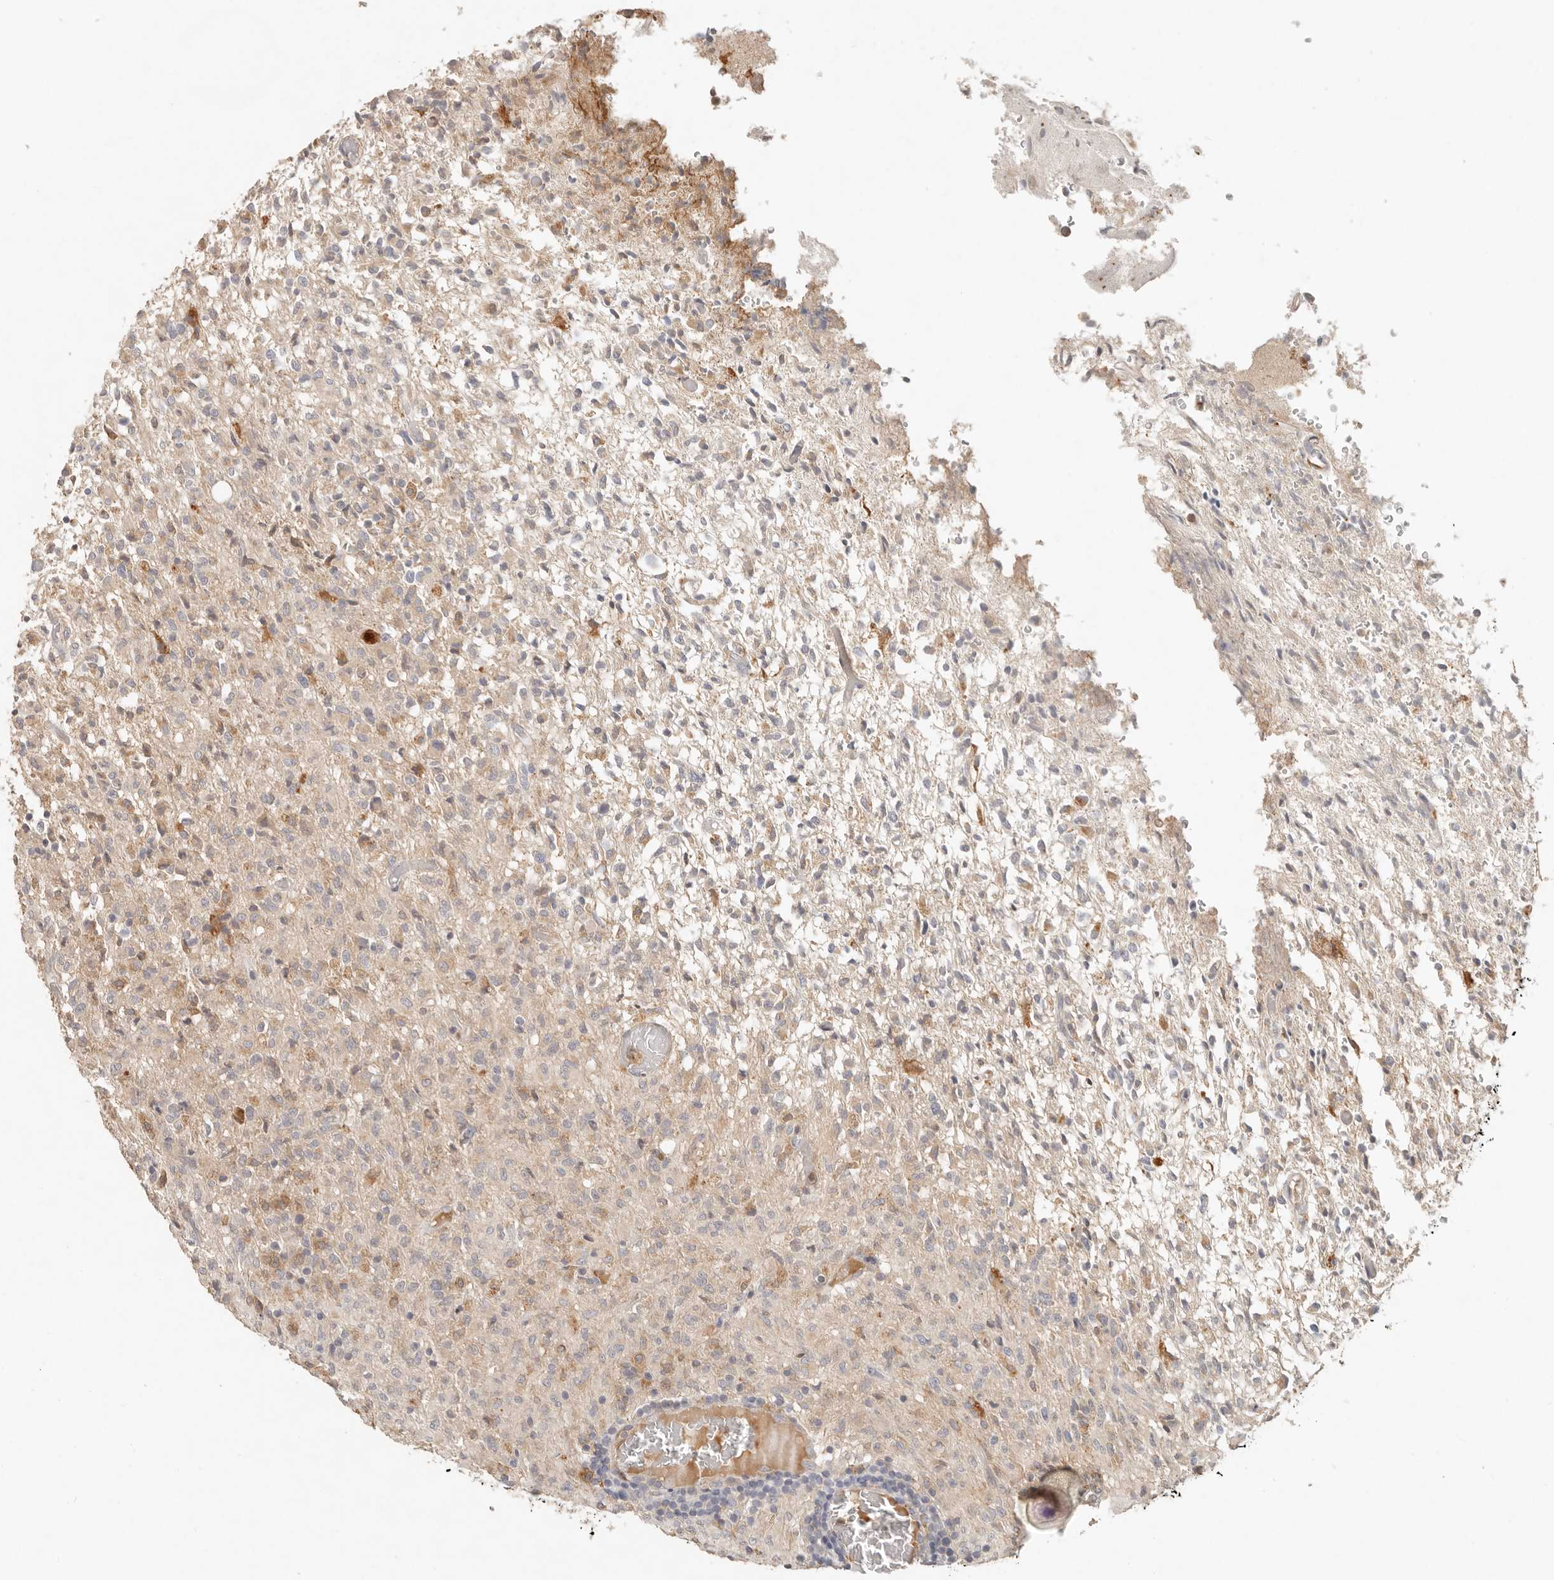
{"staining": {"intensity": "weak", "quantity": "<25%", "location": "cytoplasmic/membranous"}, "tissue": "glioma", "cell_type": "Tumor cells", "image_type": "cancer", "snomed": [{"axis": "morphology", "description": "Glioma, malignant, High grade"}, {"axis": "topography", "description": "Brain"}], "caption": "Immunohistochemical staining of human high-grade glioma (malignant) displays no significant positivity in tumor cells.", "gene": "ARHGEF10L", "patient": {"sex": "female", "age": 57}}